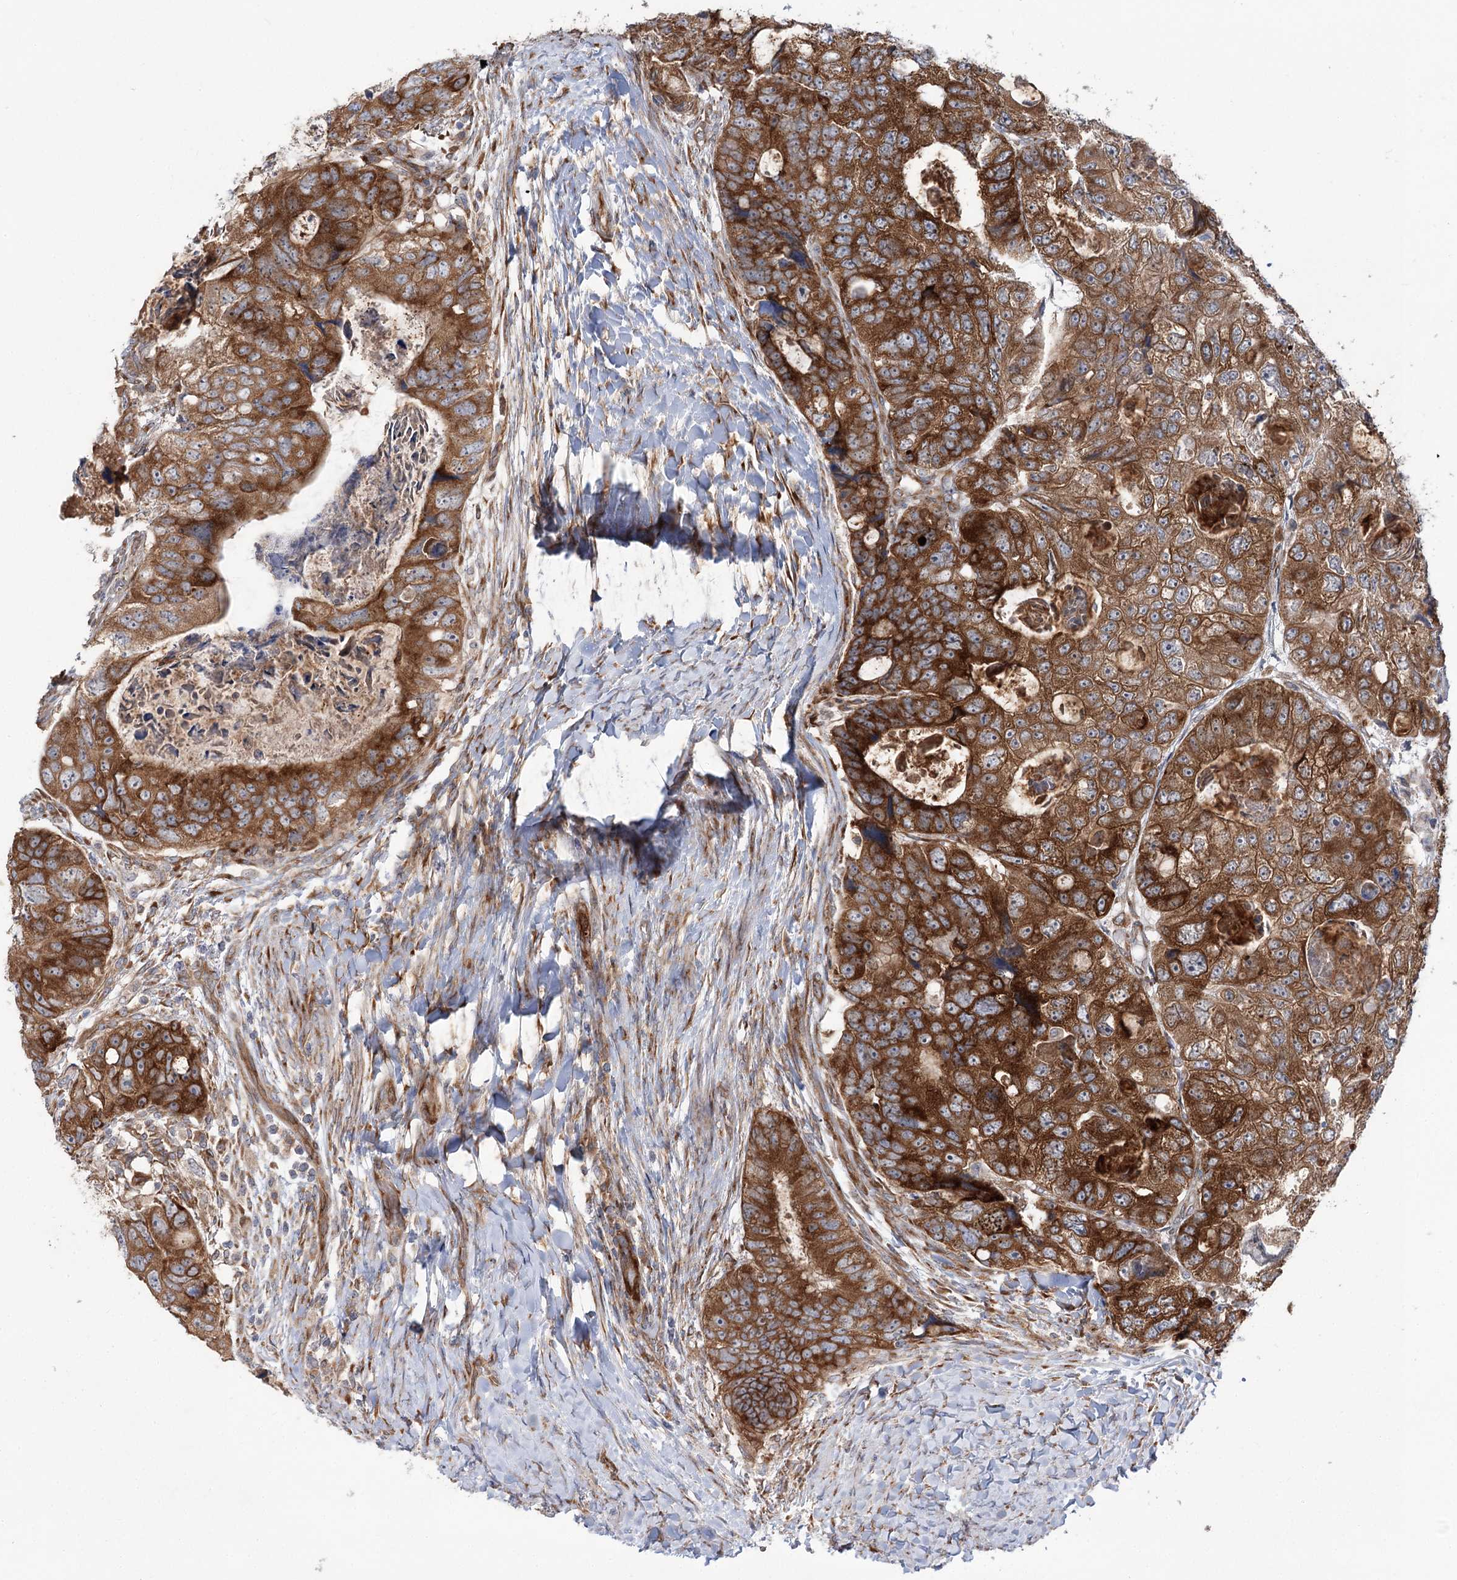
{"staining": {"intensity": "strong", "quantity": ">75%", "location": "cytoplasmic/membranous"}, "tissue": "colorectal cancer", "cell_type": "Tumor cells", "image_type": "cancer", "snomed": [{"axis": "morphology", "description": "Adenocarcinoma, NOS"}, {"axis": "topography", "description": "Rectum"}], "caption": "There is high levels of strong cytoplasmic/membranous expression in tumor cells of colorectal cancer, as demonstrated by immunohistochemical staining (brown color).", "gene": "VWA2", "patient": {"sex": "male", "age": 59}}